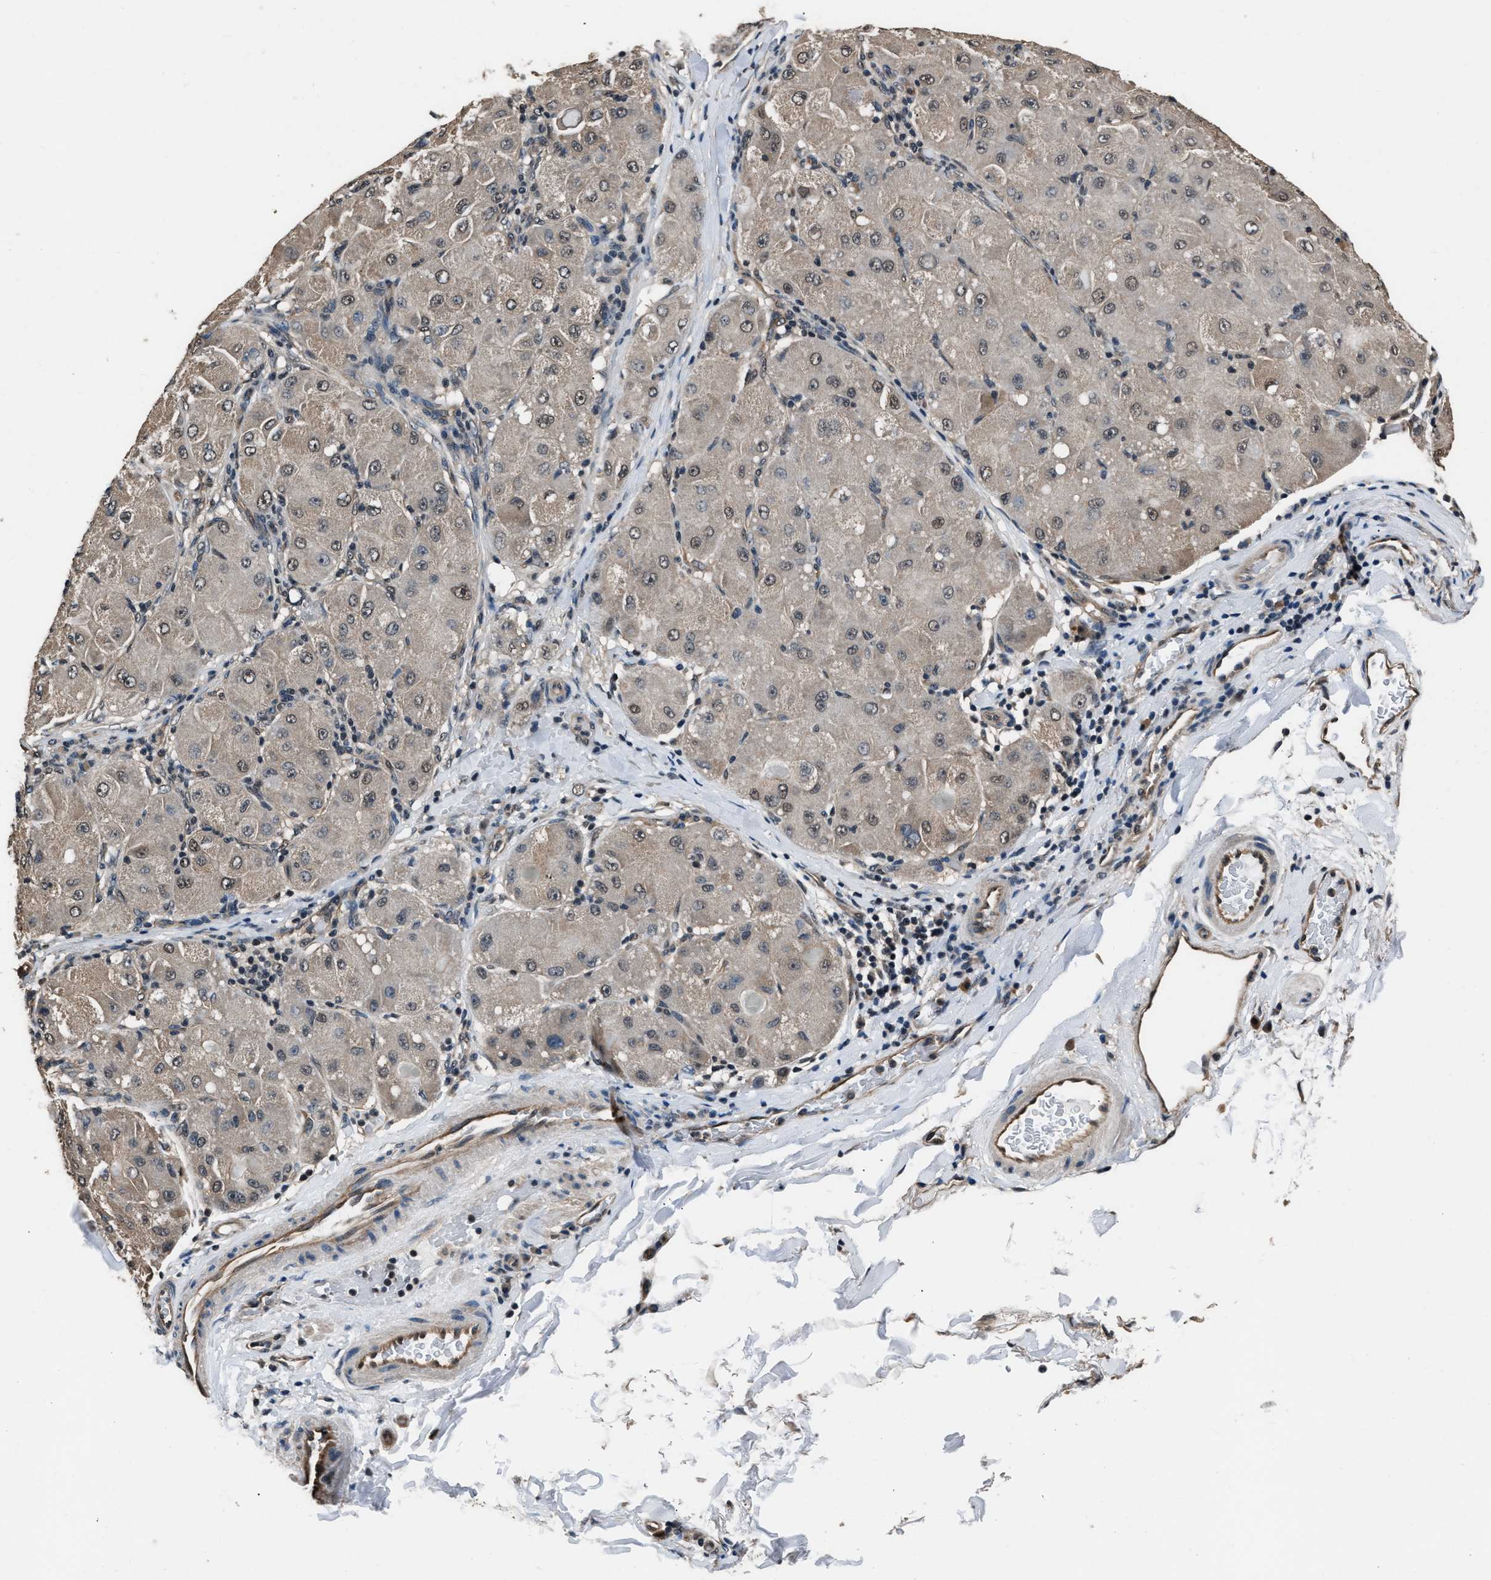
{"staining": {"intensity": "weak", "quantity": "<25%", "location": "cytoplasmic/membranous,nuclear"}, "tissue": "liver cancer", "cell_type": "Tumor cells", "image_type": "cancer", "snomed": [{"axis": "morphology", "description": "Carcinoma, Hepatocellular, NOS"}, {"axis": "topography", "description": "Liver"}], "caption": "Histopathology image shows no significant protein expression in tumor cells of liver hepatocellular carcinoma.", "gene": "DFFA", "patient": {"sex": "male", "age": 80}}